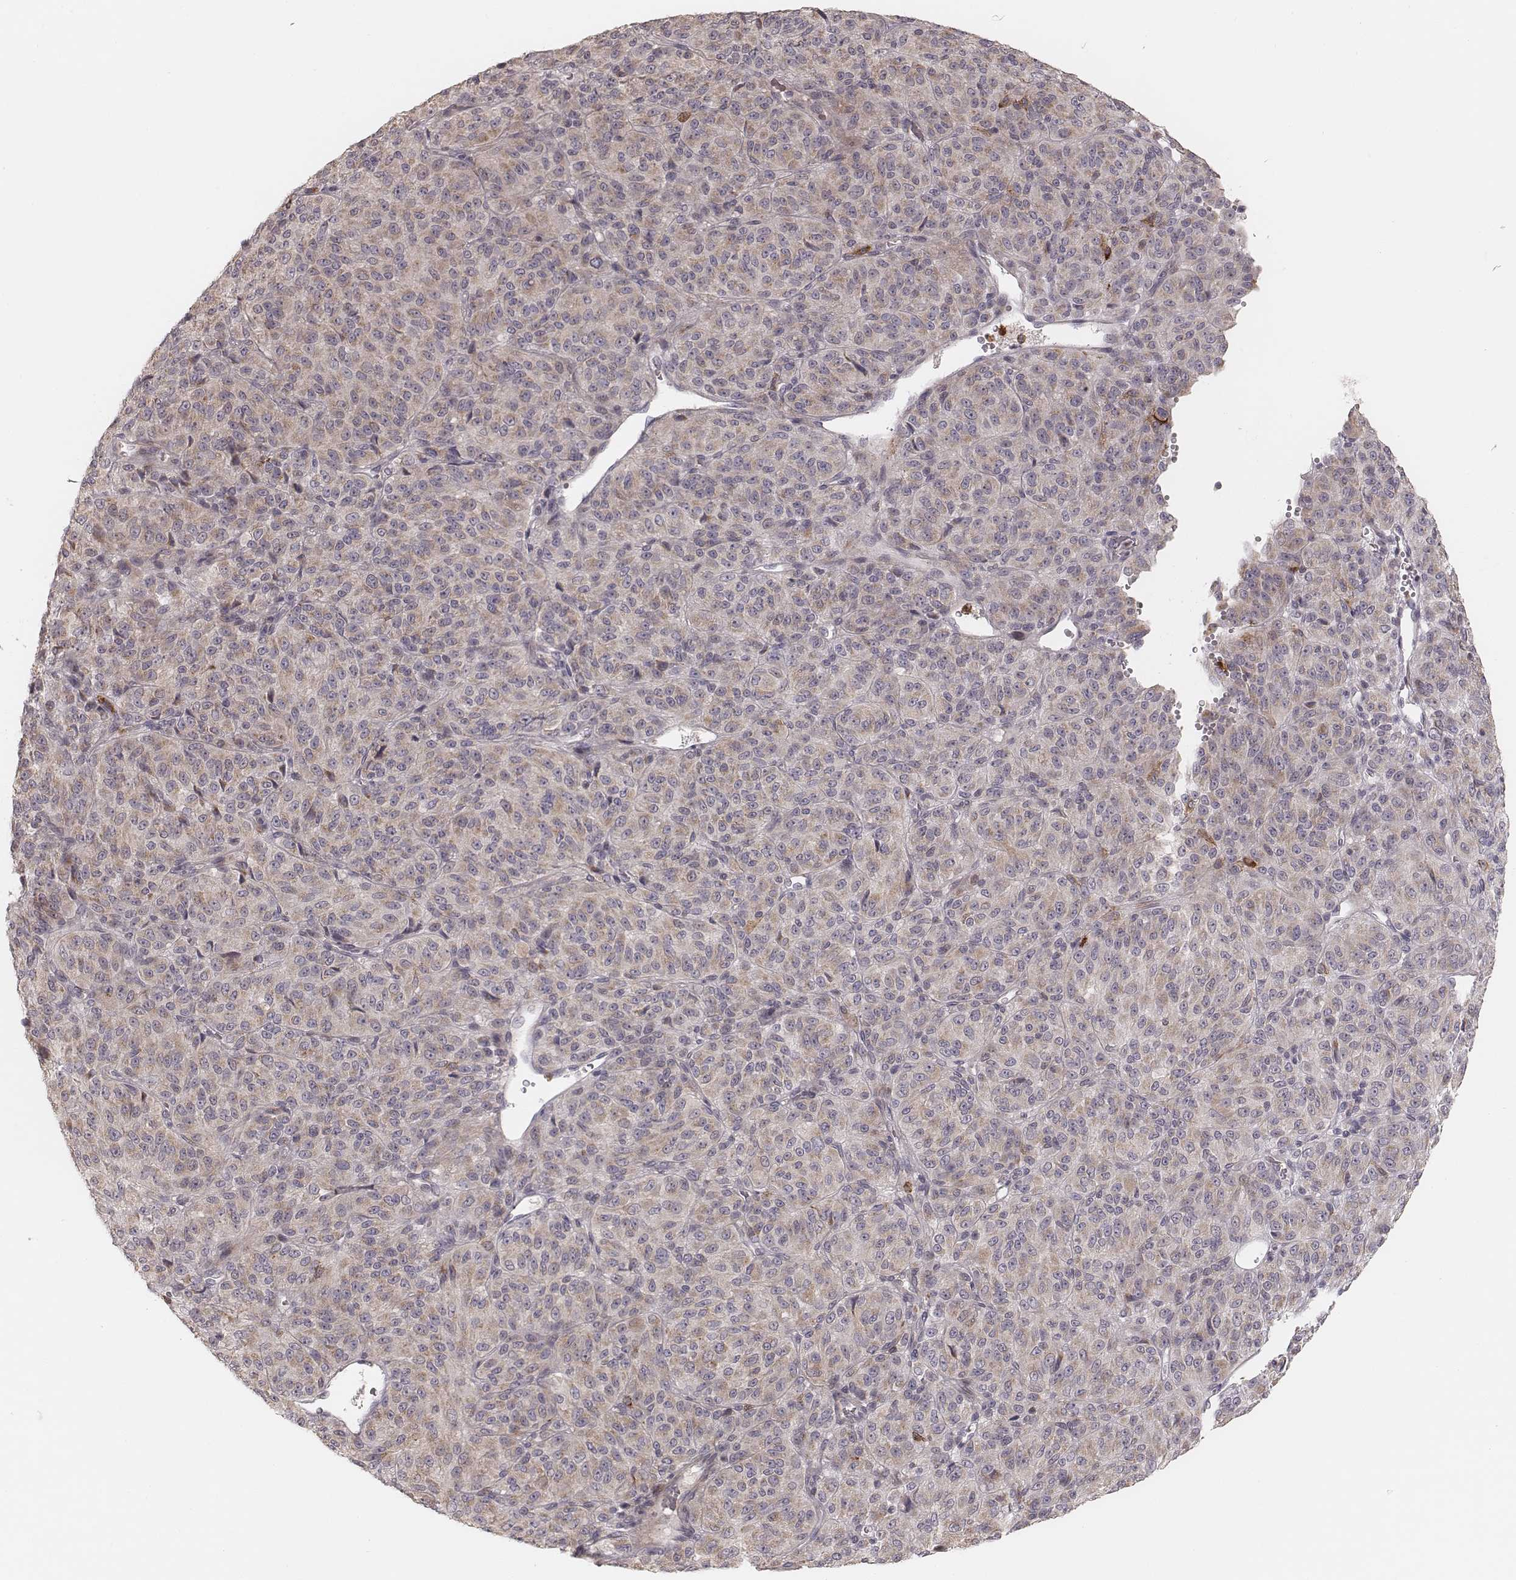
{"staining": {"intensity": "weak", "quantity": ">75%", "location": "cytoplasmic/membranous"}, "tissue": "melanoma", "cell_type": "Tumor cells", "image_type": "cancer", "snomed": [{"axis": "morphology", "description": "Malignant melanoma, Metastatic site"}, {"axis": "topography", "description": "Brain"}], "caption": "Weak cytoplasmic/membranous protein staining is identified in approximately >75% of tumor cells in malignant melanoma (metastatic site).", "gene": "ABCA7", "patient": {"sex": "female", "age": 56}}